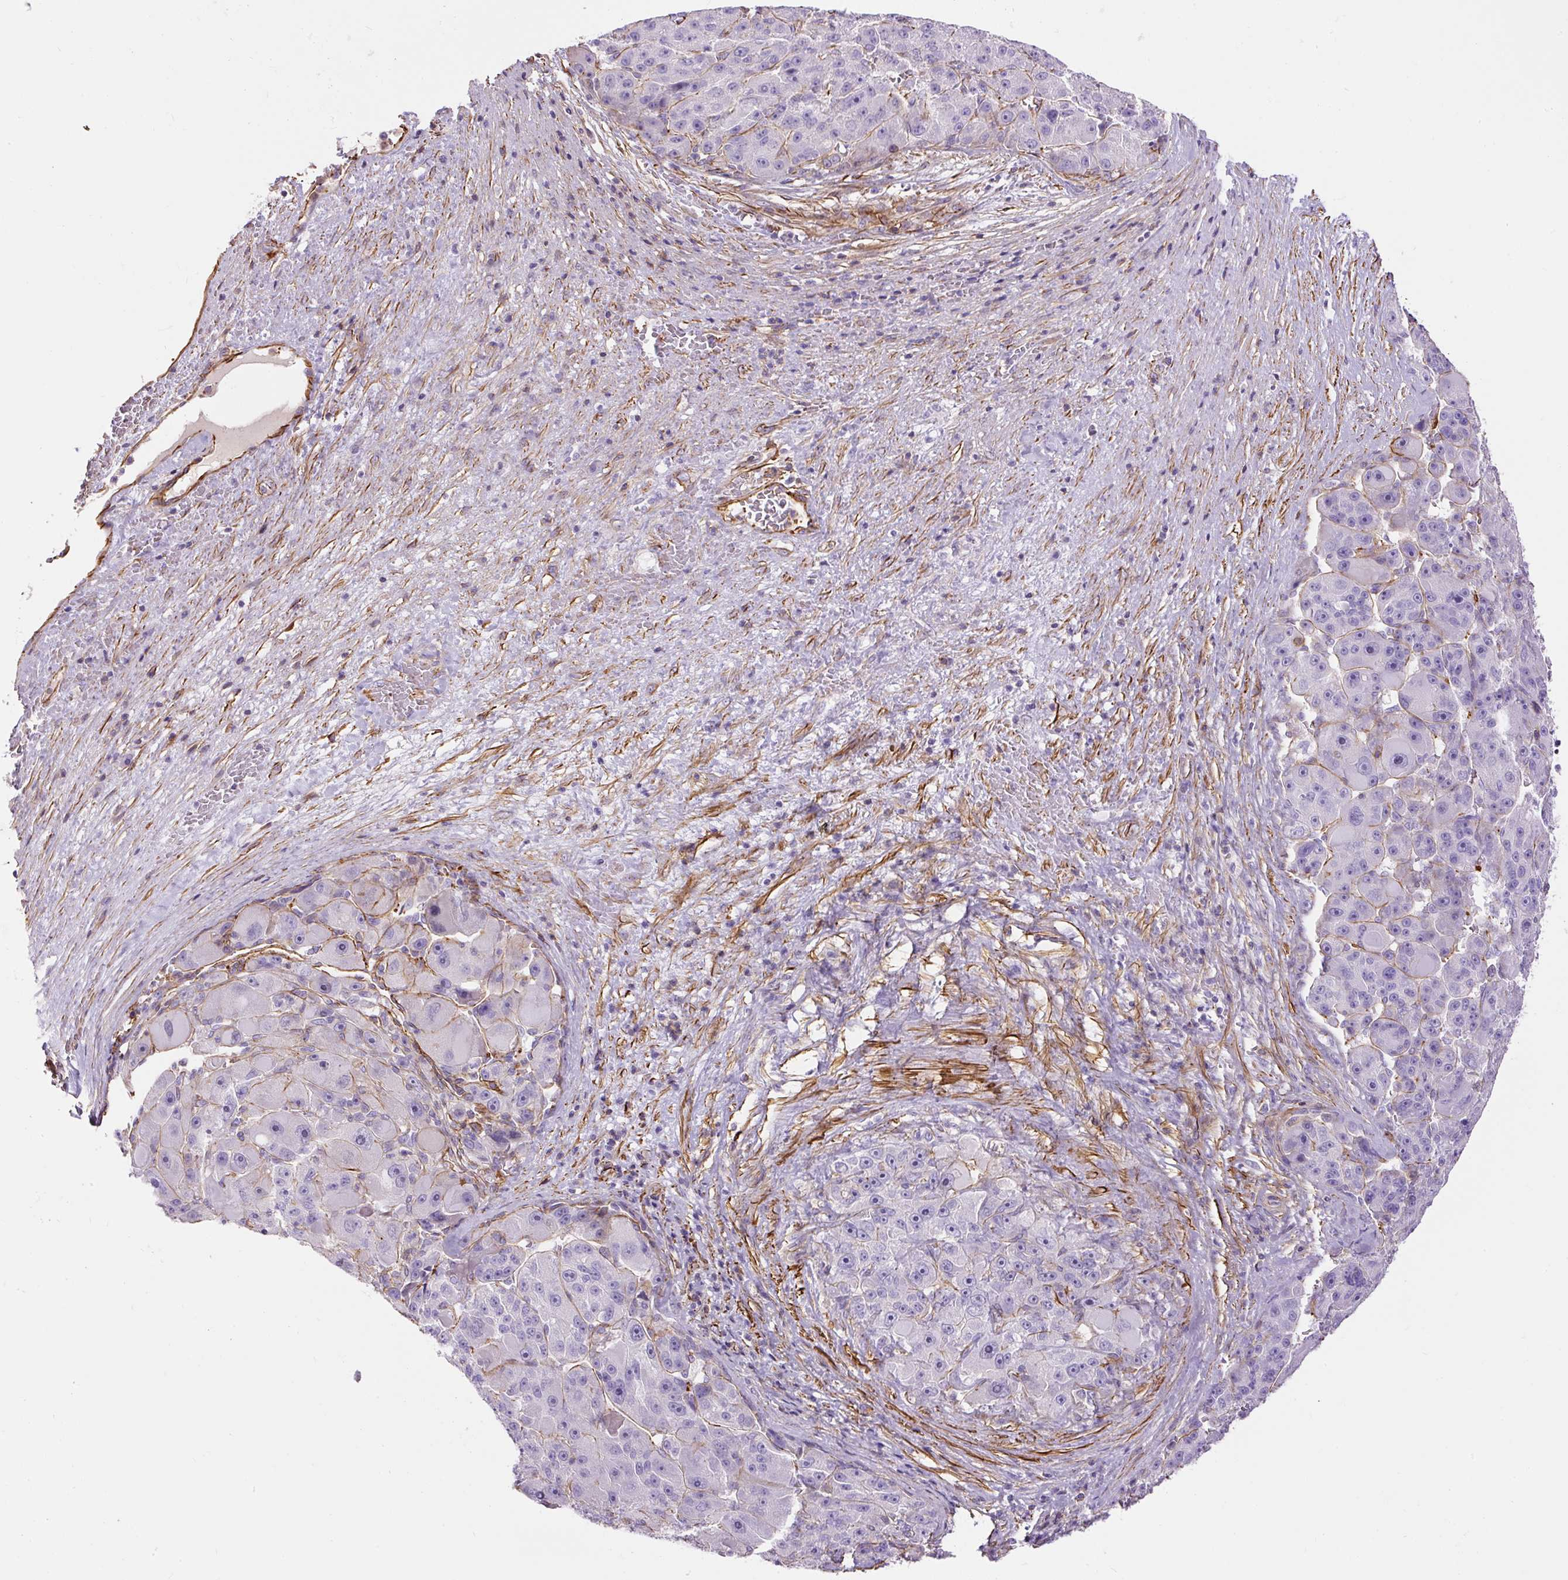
{"staining": {"intensity": "negative", "quantity": "none", "location": "none"}, "tissue": "liver cancer", "cell_type": "Tumor cells", "image_type": "cancer", "snomed": [{"axis": "morphology", "description": "Carcinoma, Hepatocellular, NOS"}, {"axis": "topography", "description": "Liver"}], "caption": "Tumor cells are negative for brown protein staining in liver cancer (hepatocellular carcinoma). The staining was performed using DAB (3,3'-diaminobenzidine) to visualize the protein expression in brown, while the nuclei were stained in blue with hematoxylin (Magnification: 20x).", "gene": "B3GALT5", "patient": {"sex": "male", "age": 76}}